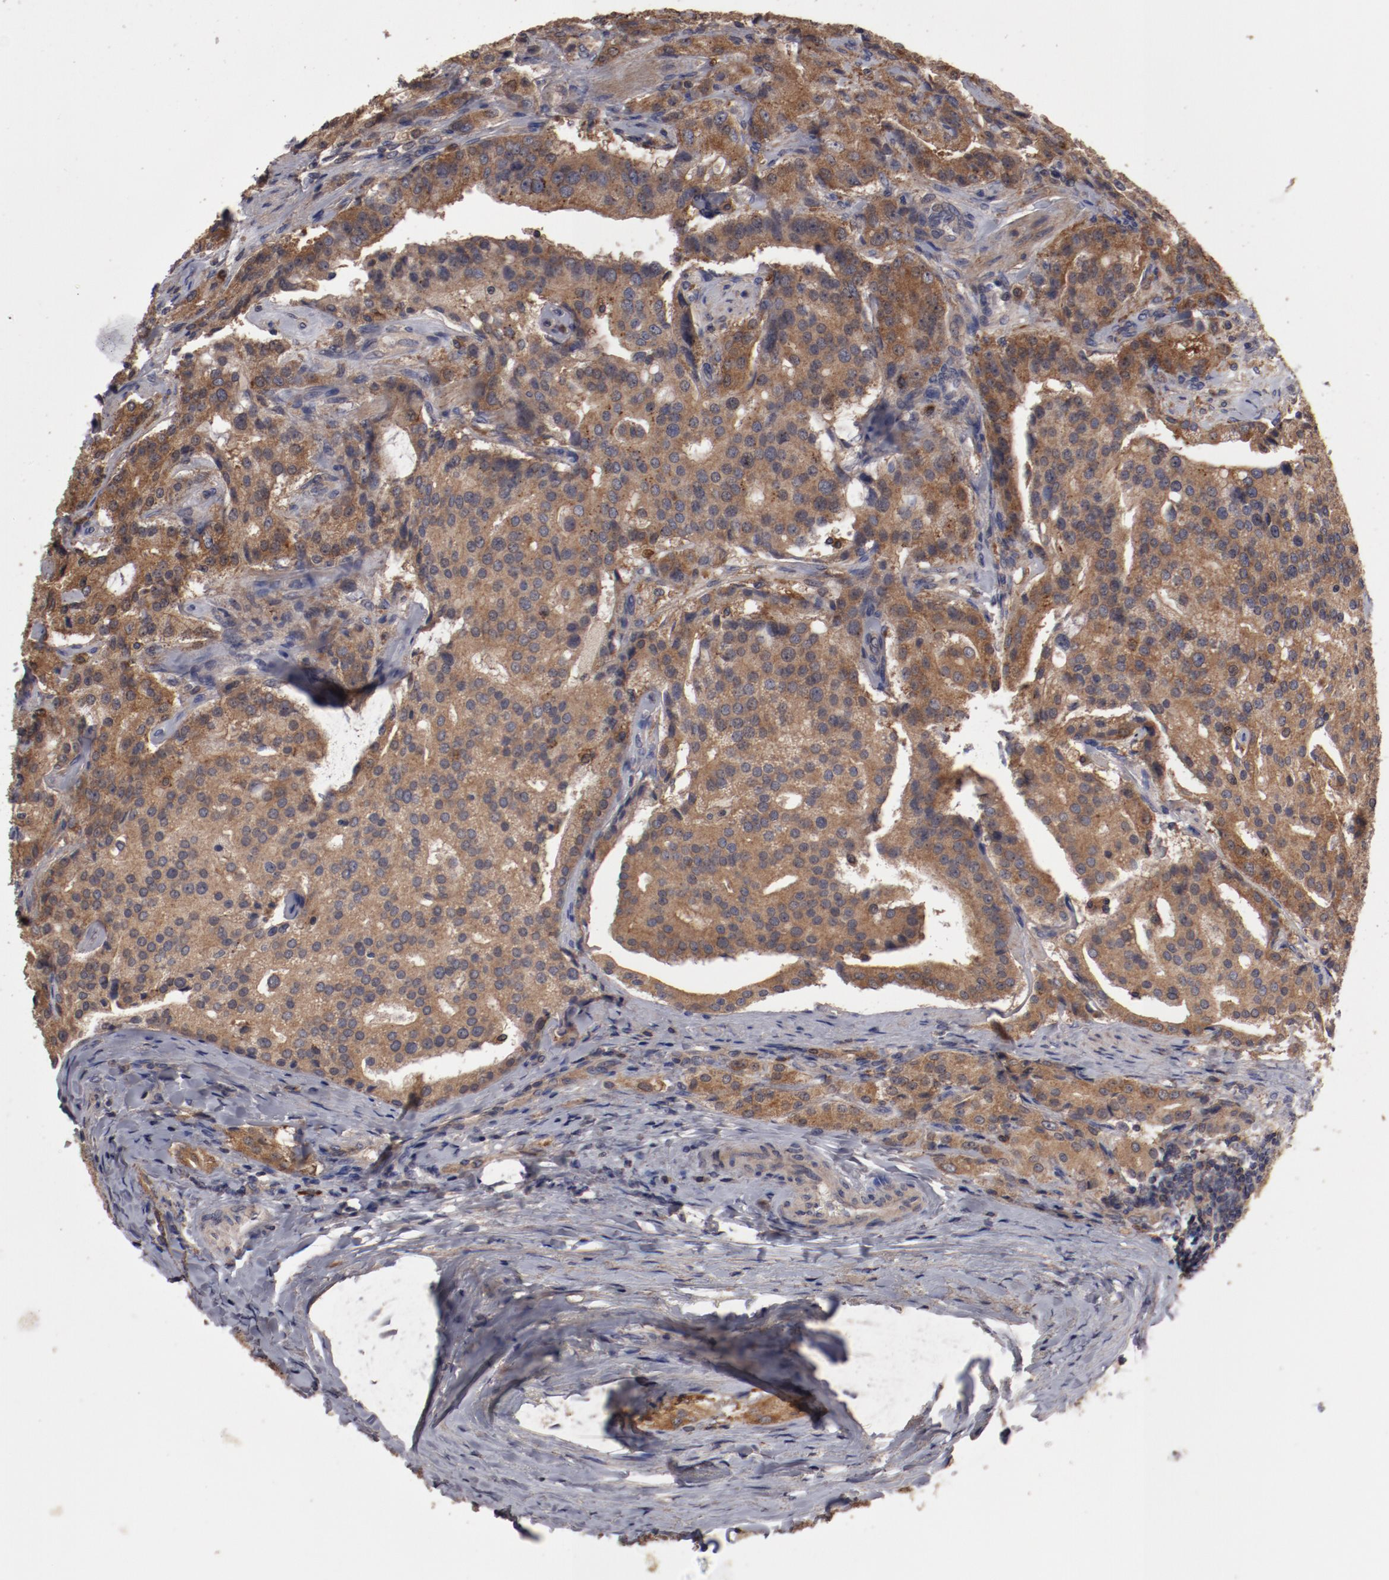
{"staining": {"intensity": "strong", "quantity": ">75%", "location": "cytoplasmic/membranous"}, "tissue": "prostate cancer", "cell_type": "Tumor cells", "image_type": "cancer", "snomed": [{"axis": "morphology", "description": "Adenocarcinoma, Medium grade"}, {"axis": "topography", "description": "Prostate"}], "caption": "DAB immunohistochemical staining of prostate cancer (adenocarcinoma (medium-grade)) shows strong cytoplasmic/membranous protein staining in approximately >75% of tumor cells.", "gene": "LRRC75B", "patient": {"sex": "male", "age": 72}}